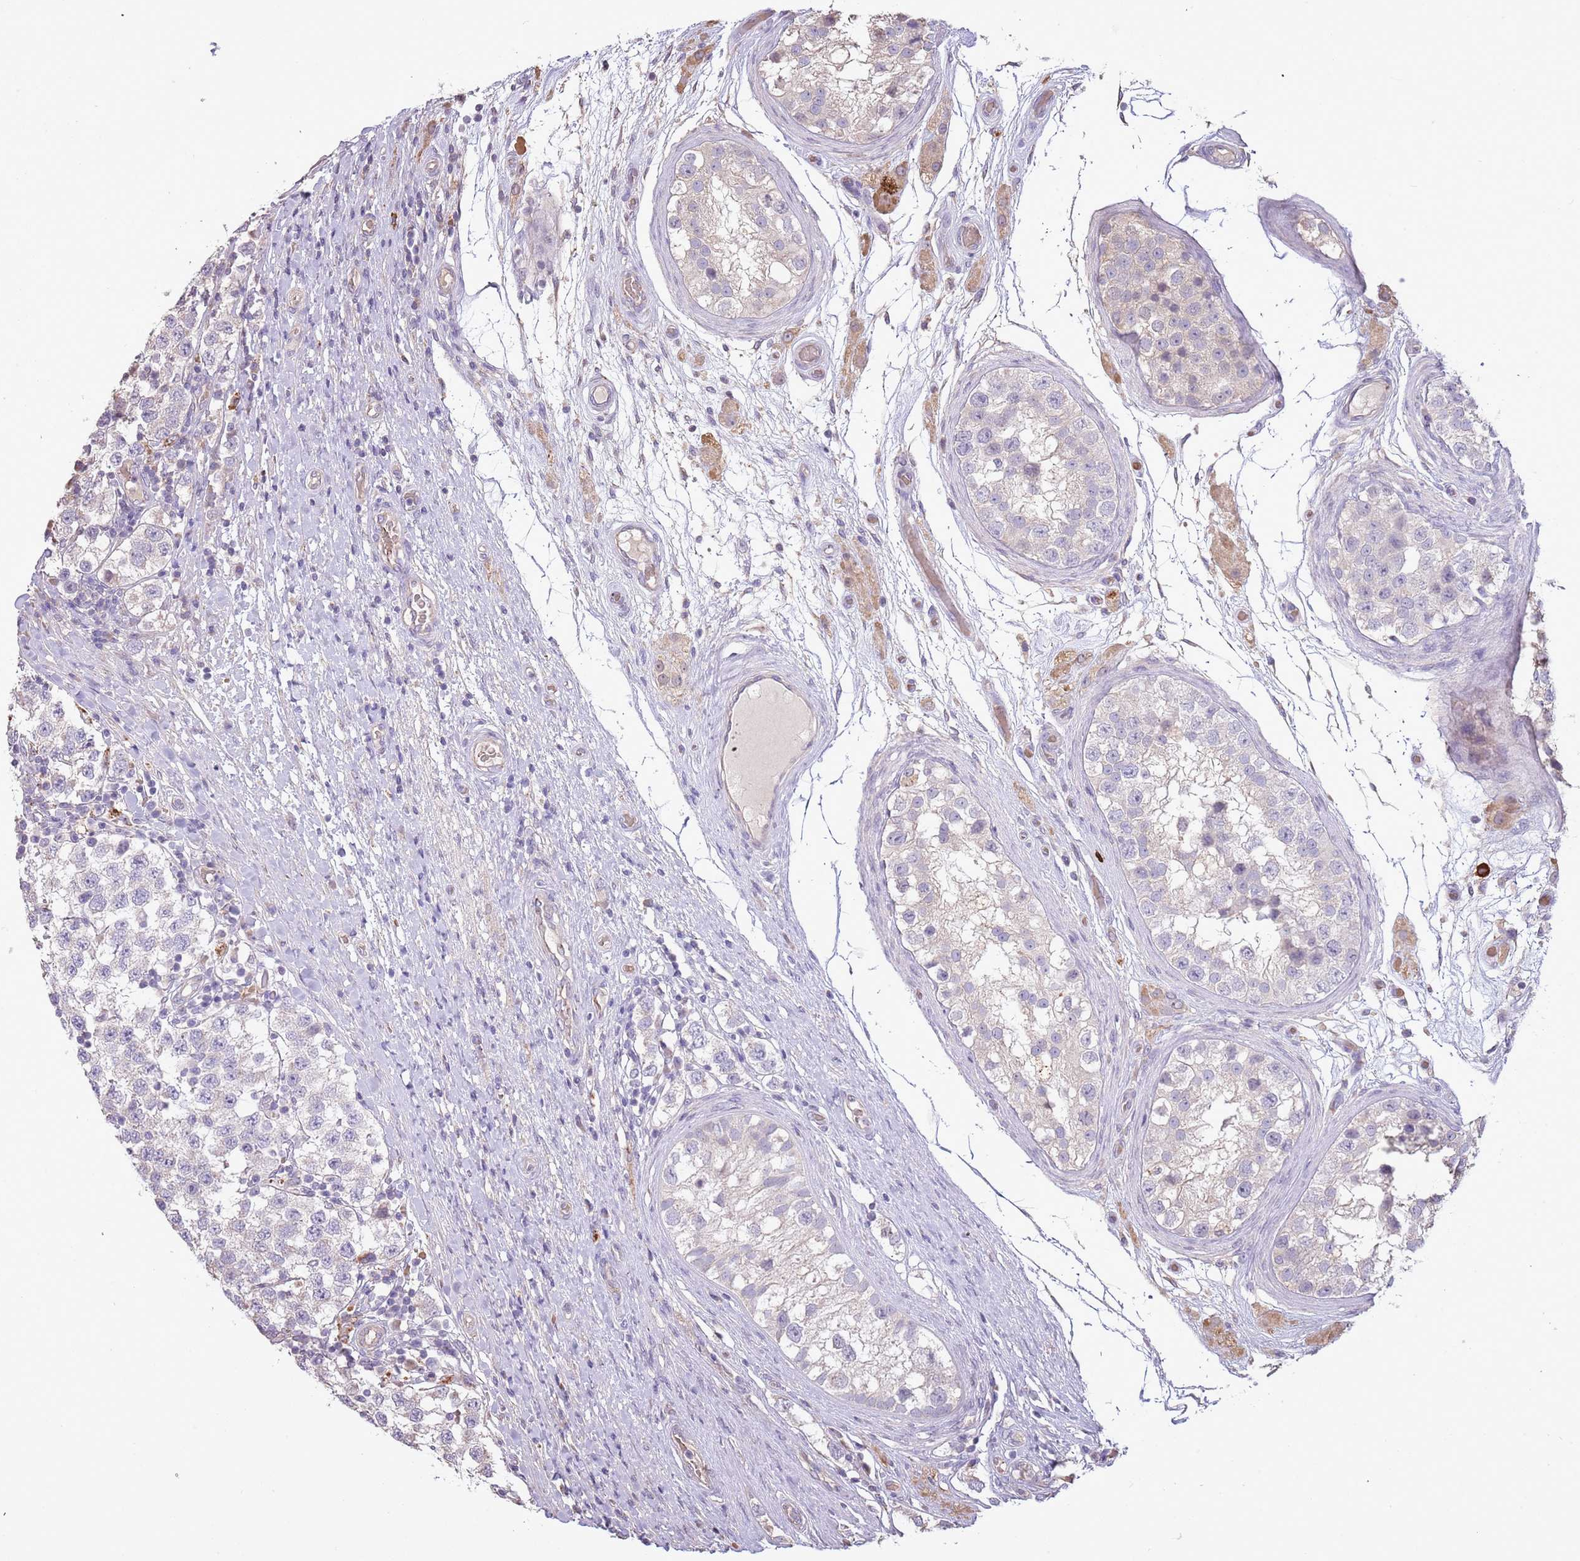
{"staining": {"intensity": "negative", "quantity": "none", "location": "none"}, "tissue": "testis cancer", "cell_type": "Tumor cells", "image_type": "cancer", "snomed": [{"axis": "morphology", "description": "Seminoma, NOS"}, {"axis": "topography", "description": "Testis"}], "caption": "Protein analysis of seminoma (testis) reveals no significant positivity in tumor cells. The staining is performed using DAB (3,3'-diaminobenzidine) brown chromogen with nuclei counter-stained in using hematoxylin.", "gene": "P2RY13", "patient": {"sex": "male", "age": 34}}